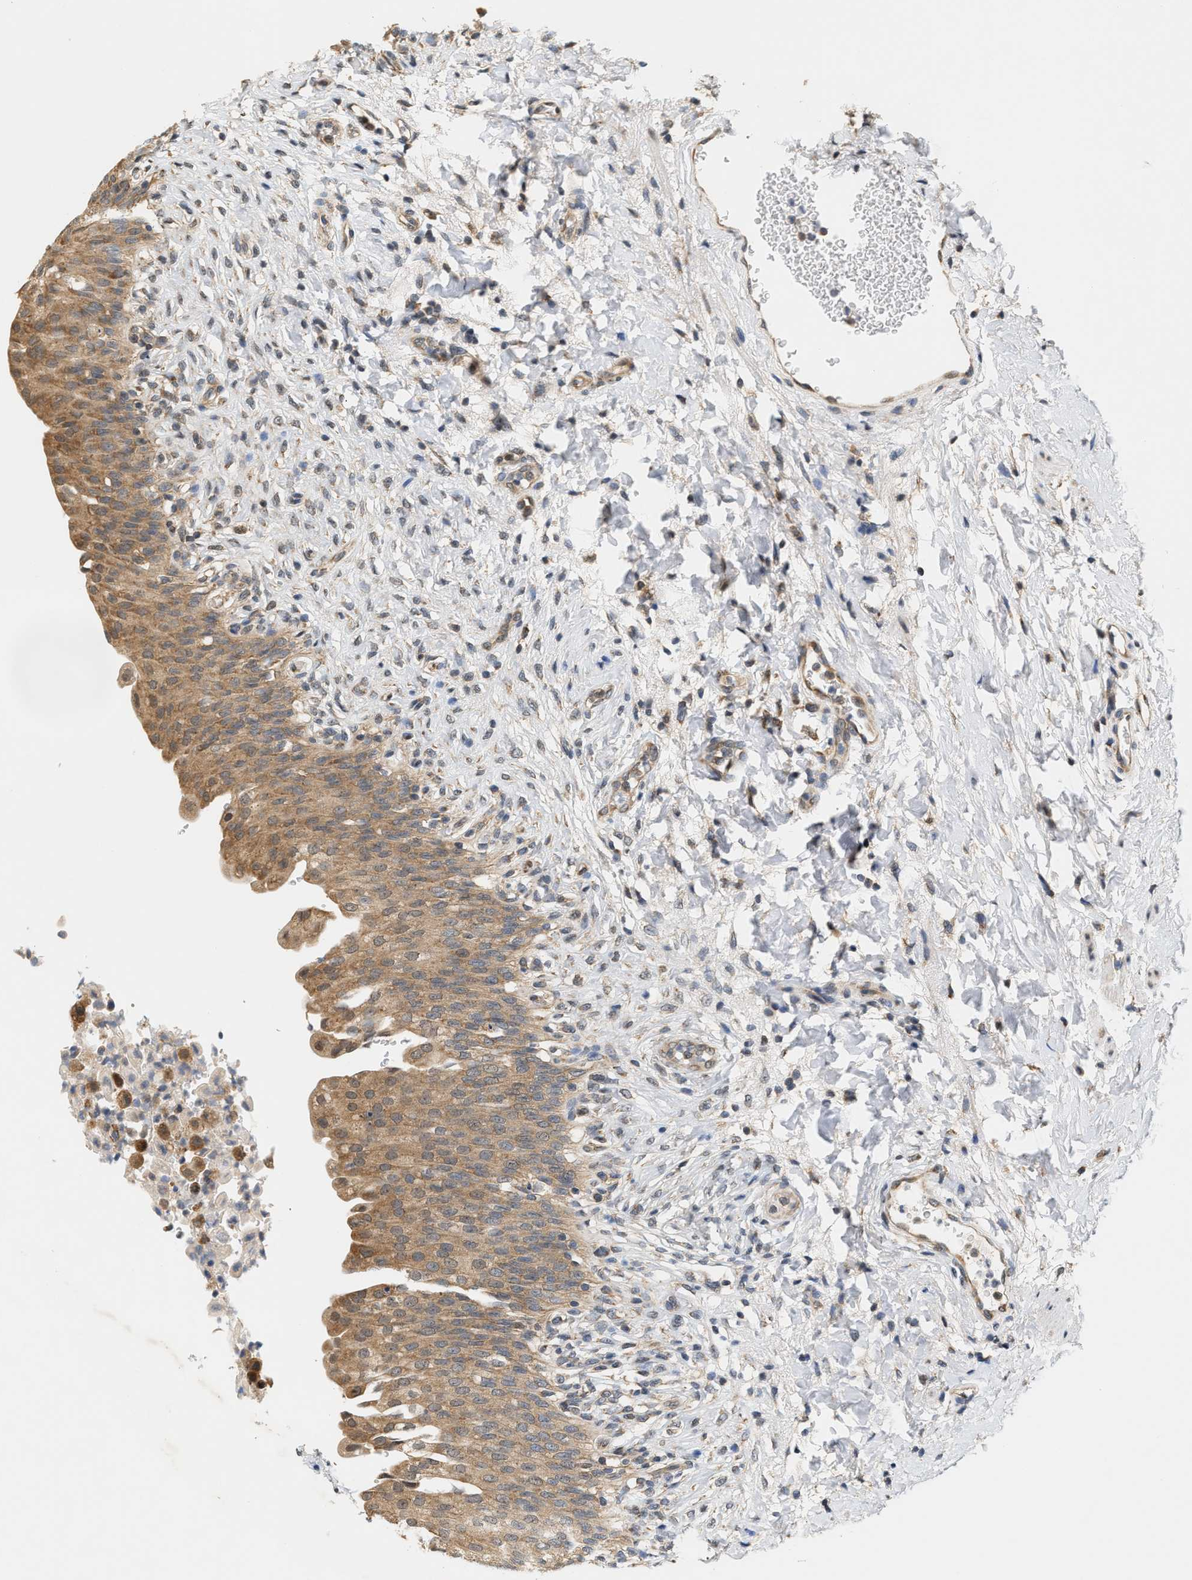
{"staining": {"intensity": "moderate", "quantity": ">75%", "location": "cytoplasmic/membranous"}, "tissue": "urinary bladder", "cell_type": "Urothelial cells", "image_type": "normal", "snomed": [{"axis": "morphology", "description": "Urothelial carcinoma, High grade"}, {"axis": "topography", "description": "Urinary bladder"}], "caption": "Urothelial cells exhibit medium levels of moderate cytoplasmic/membranous staining in approximately >75% of cells in unremarkable urinary bladder. (Brightfield microscopy of DAB IHC at high magnification).", "gene": "GIGYF1", "patient": {"sex": "male", "age": 46}}